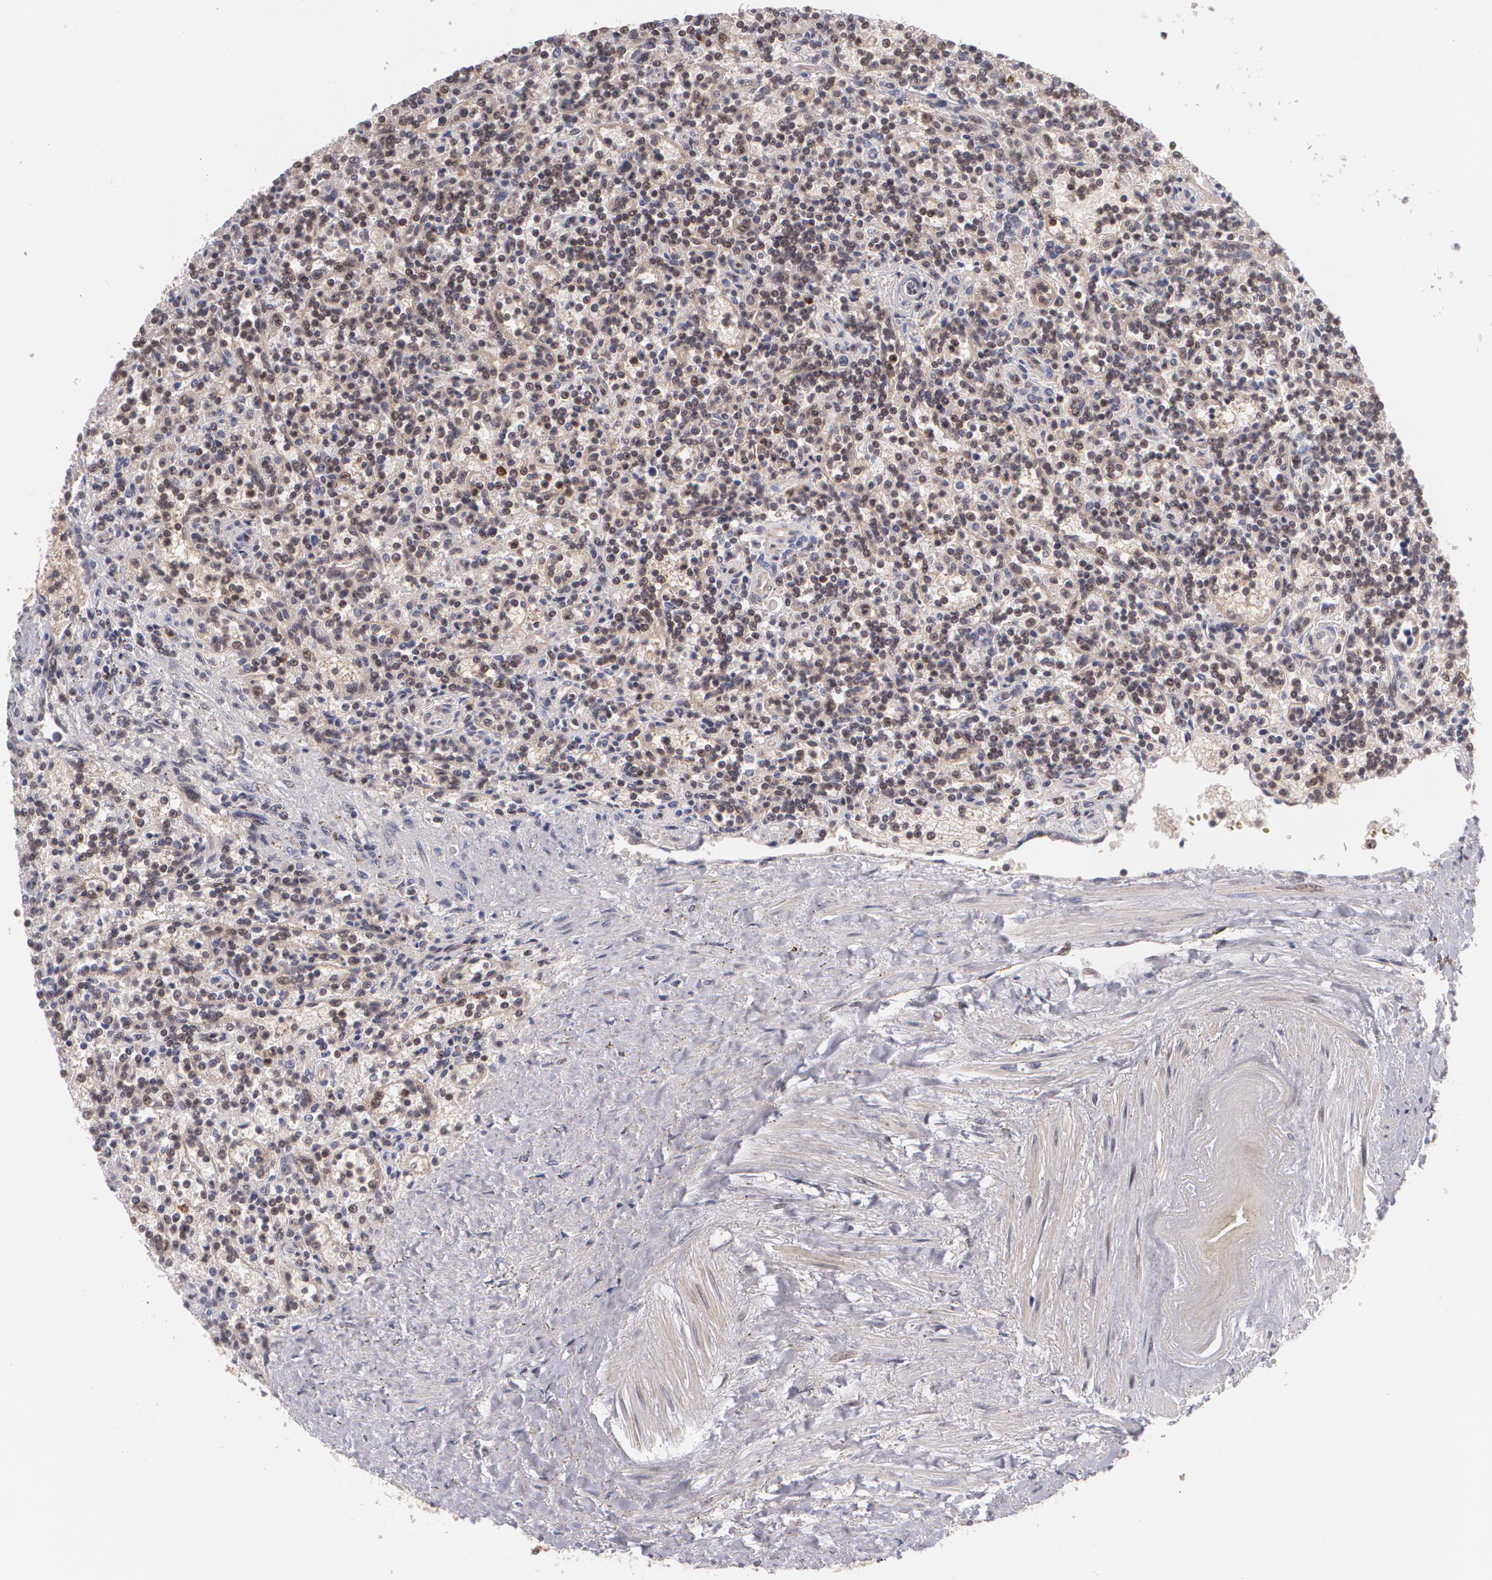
{"staining": {"intensity": "weak", "quantity": "<25%", "location": "cytoplasmic/membranous,nuclear"}, "tissue": "lymphoma", "cell_type": "Tumor cells", "image_type": "cancer", "snomed": [{"axis": "morphology", "description": "Malignant lymphoma, non-Hodgkin's type, Low grade"}, {"axis": "topography", "description": "Spleen"}], "caption": "Protein analysis of lymphoma shows no significant positivity in tumor cells.", "gene": "CUL2", "patient": {"sex": "male", "age": 73}}